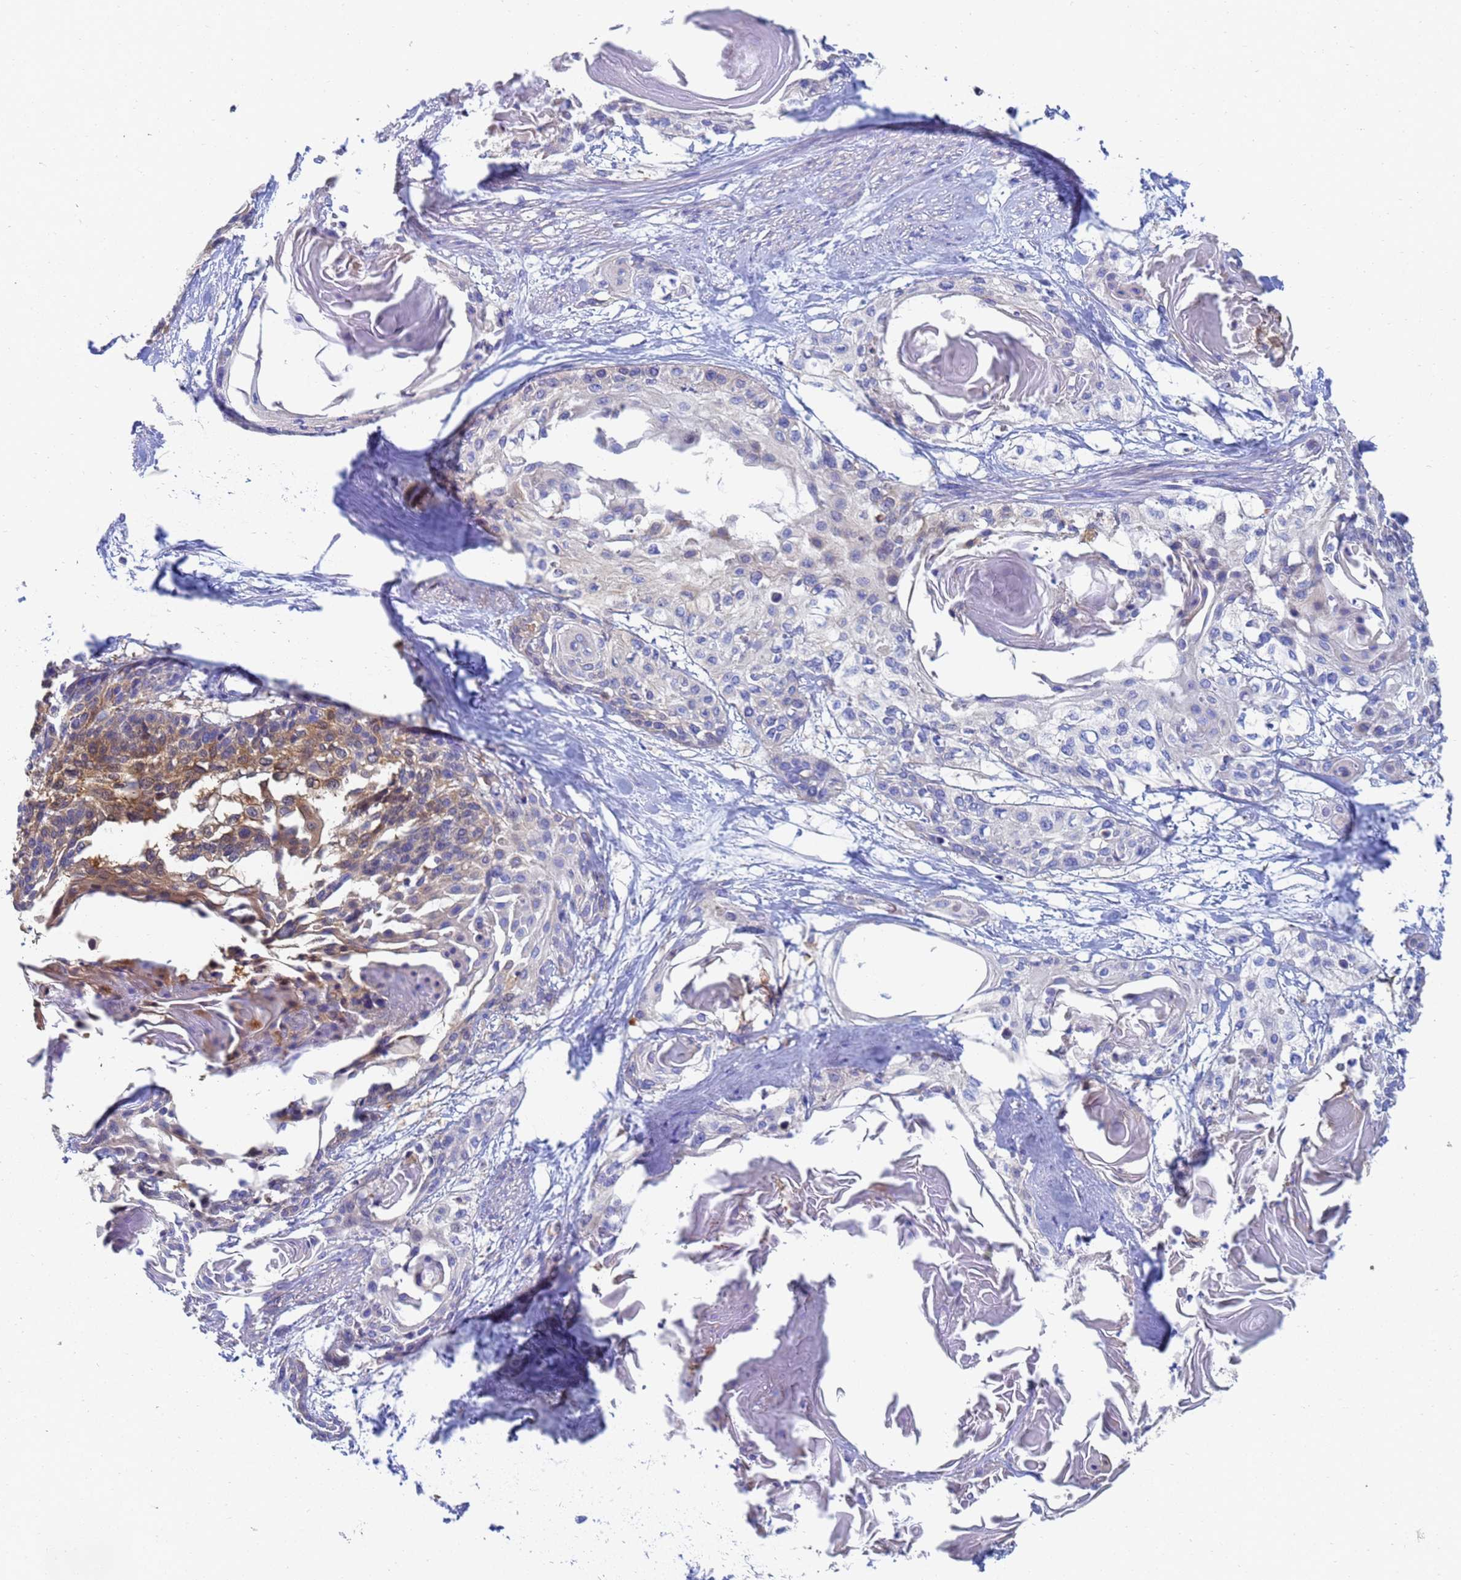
{"staining": {"intensity": "negative", "quantity": "none", "location": "none"}, "tissue": "cervical cancer", "cell_type": "Tumor cells", "image_type": "cancer", "snomed": [{"axis": "morphology", "description": "Squamous cell carcinoma, NOS"}, {"axis": "topography", "description": "Cervix"}], "caption": "Immunohistochemistry (IHC) image of human cervical cancer stained for a protein (brown), which exhibits no staining in tumor cells. (DAB (3,3'-diaminobenzidine) IHC with hematoxylin counter stain).", "gene": "GCHFR", "patient": {"sex": "female", "age": 57}}